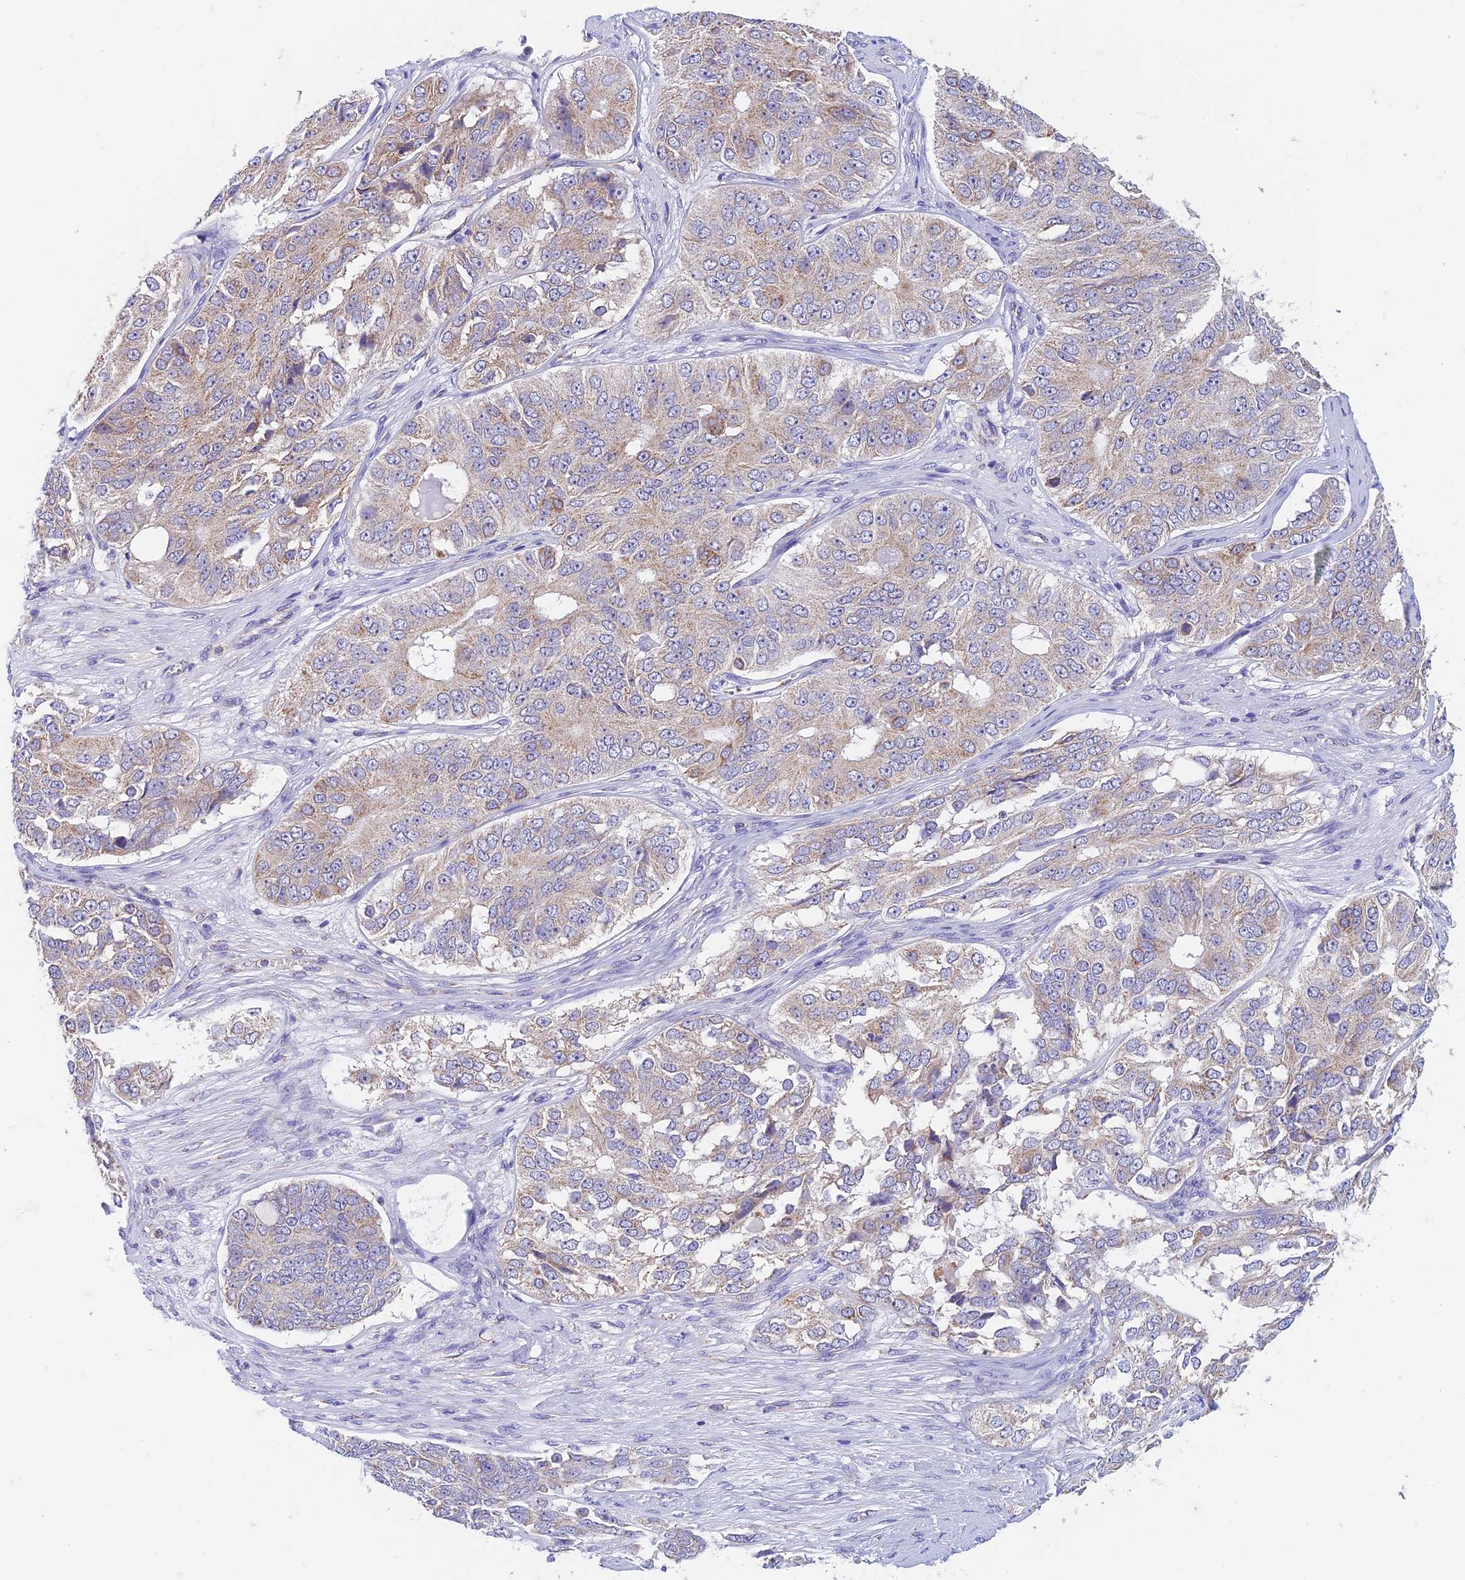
{"staining": {"intensity": "weak", "quantity": "25%-75%", "location": "cytoplasmic/membranous"}, "tissue": "ovarian cancer", "cell_type": "Tumor cells", "image_type": "cancer", "snomed": [{"axis": "morphology", "description": "Carcinoma, endometroid"}, {"axis": "topography", "description": "Ovary"}], "caption": "Ovarian endometroid carcinoma stained with immunohistochemistry shows weak cytoplasmic/membranous expression in approximately 25%-75% of tumor cells. The staining was performed using DAB (3,3'-diaminobenzidine), with brown indicating positive protein expression. Nuclei are stained blue with hematoxylin.", "gene": "ZNF181", "patient": {"sex": "female", "age": 51}}